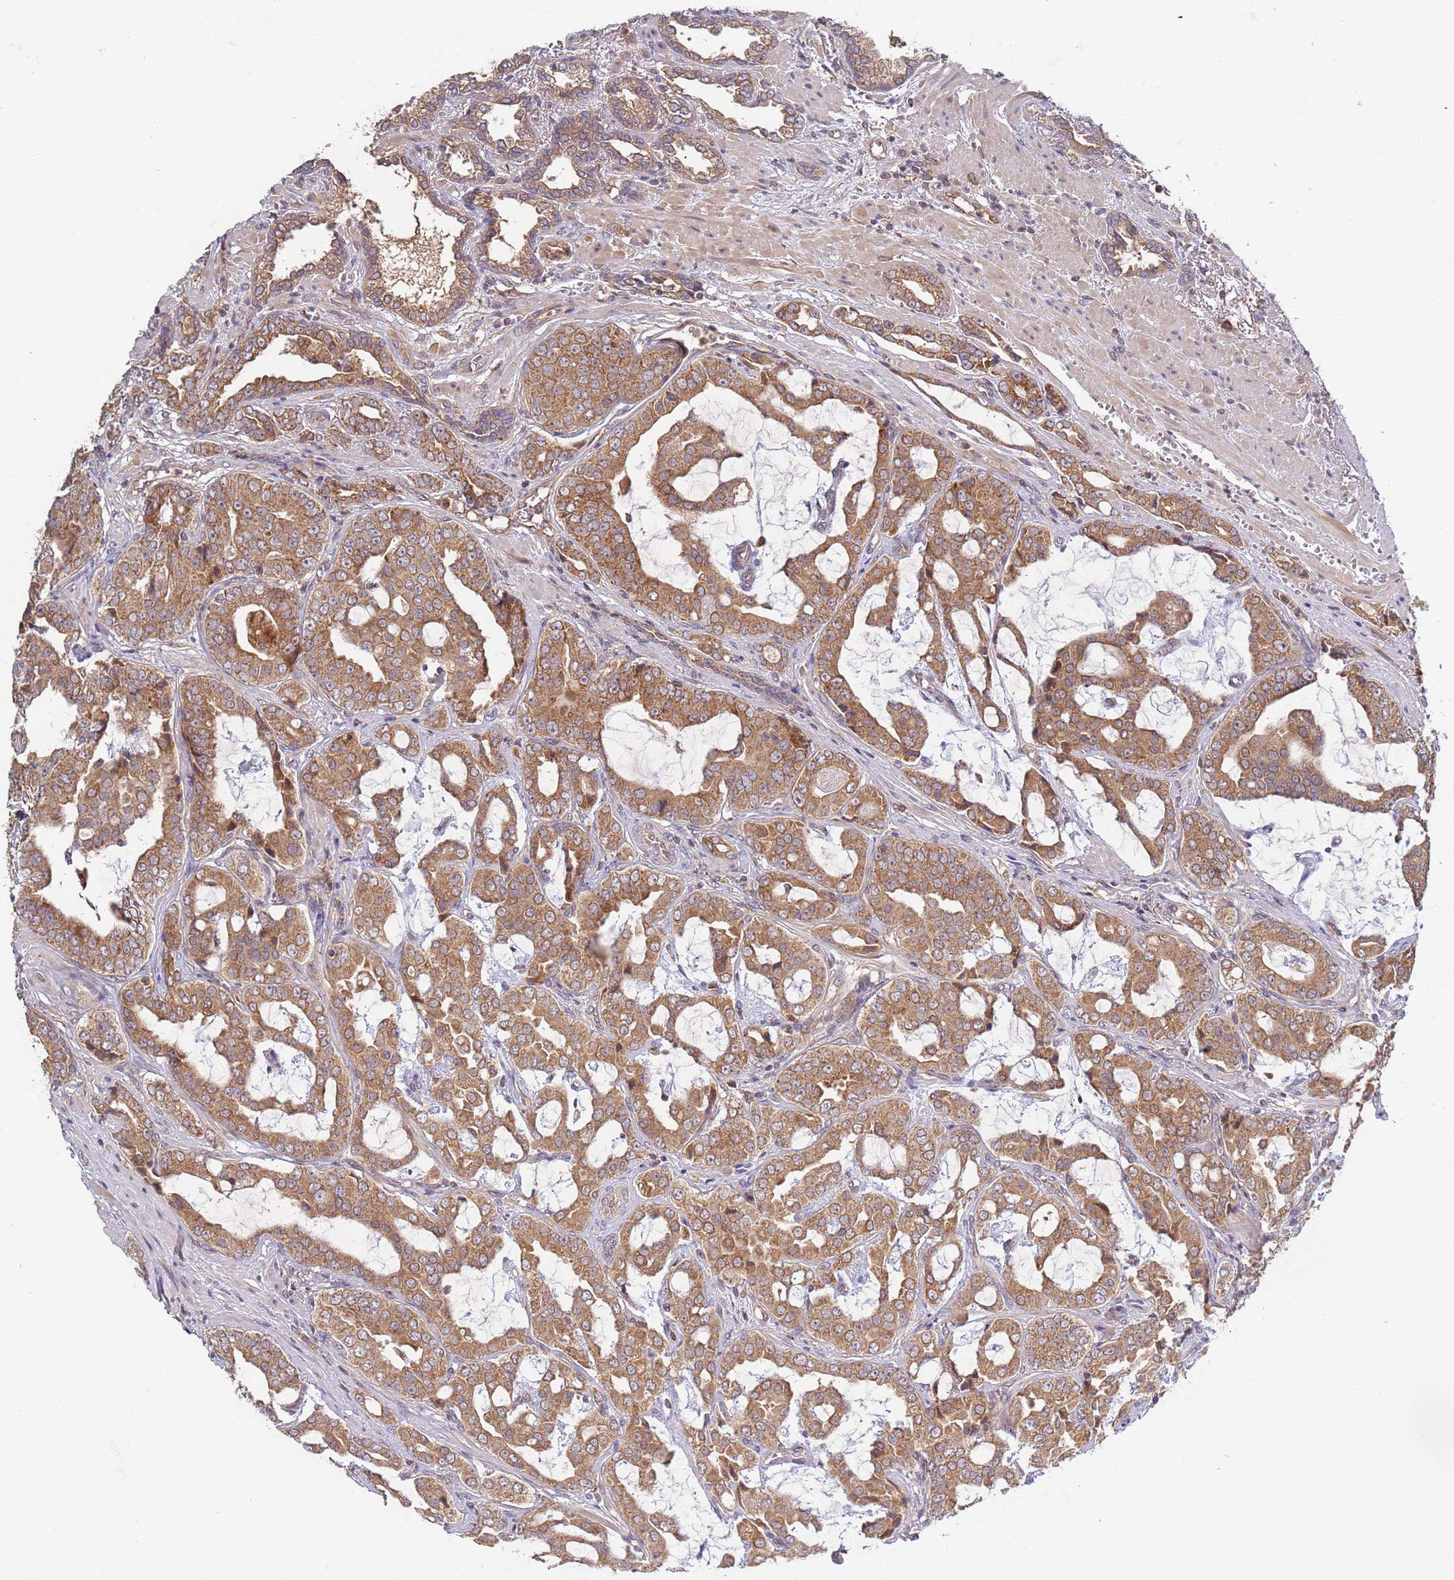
{"staining": {"intensity": "moderate", "quantity": ">75%", "location": "cytoplasmic/membranous"}, "tissue": "prostate cancer", "cell_type": "Tumor cells", "image_type": "cancer", "snomed": [{"axis": "morphology", "description": "Adenocarcinoma, High grade"}, {"axis": "topography", "description": "Prostate"}], "caption": "This micrograph shows immunohistochemistry staining of human prostate high-grade adenocarcinoma, with medium moderate cytoplasmic/membranous expression in about >75% of tumor cells.", "gene": "OR5A2", "patient": {"sex": "male", "age": 71}}